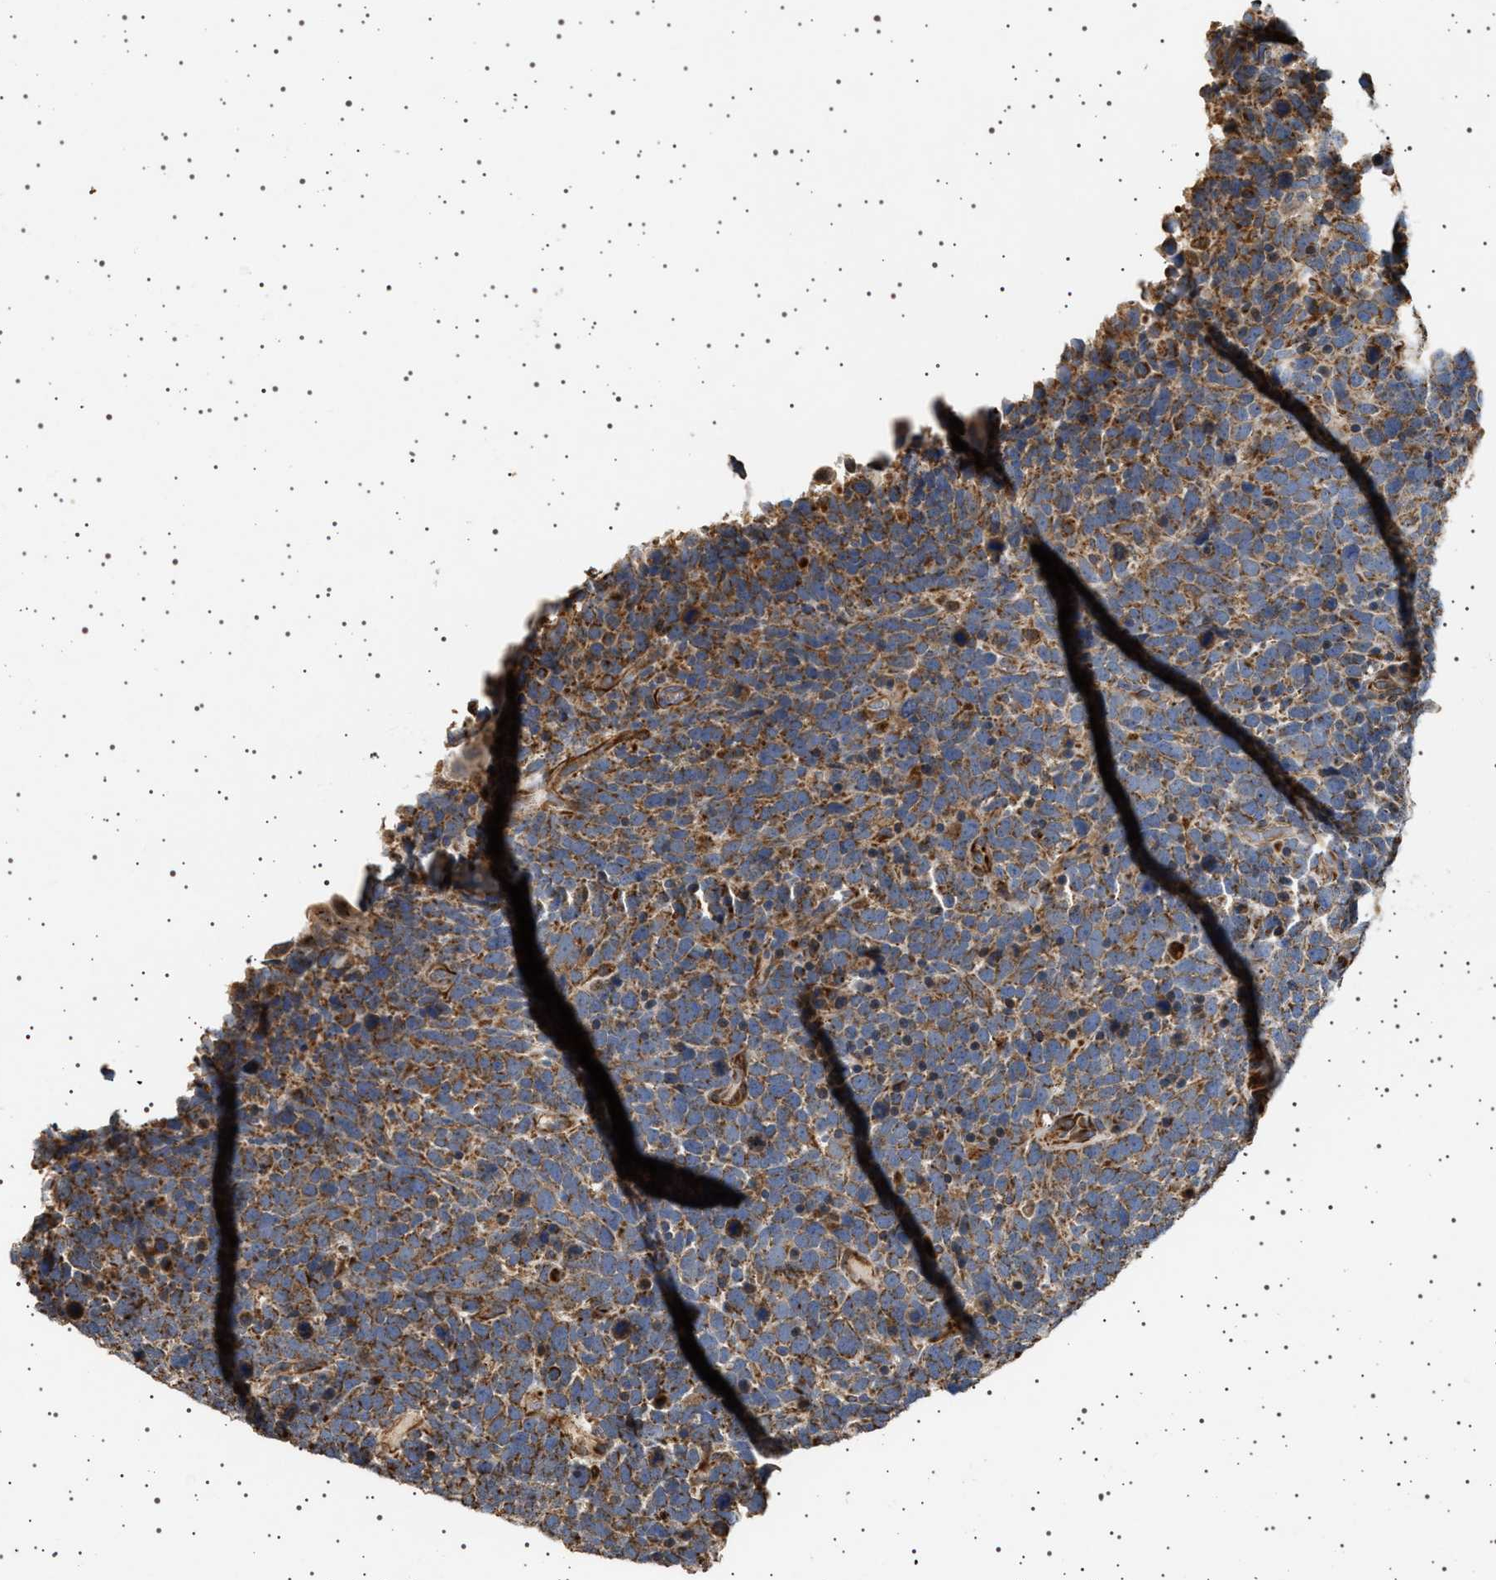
{"staining": {"intensity": "moderate", "quantity": ">75%", "location": "cytoplasmic/membranous"}, "tissue": "urothelial cancer", "cell_type": "Tumor cells", "image_type": "cancer", "snomed": [{"axis": "morphology", "description": "Urothelial carcinoma, High grade"}, {"axis": "topography", "description": "Urinary bladder"}], "caption": "Protein staining of urothelial carcinoma (high-grade) tissue reveals moderate cytoplasmic/membranous staining in approximately >75% of tumor cells.", "gene": "TRUB2", "patient": {"sex": "female", "age": 82}}